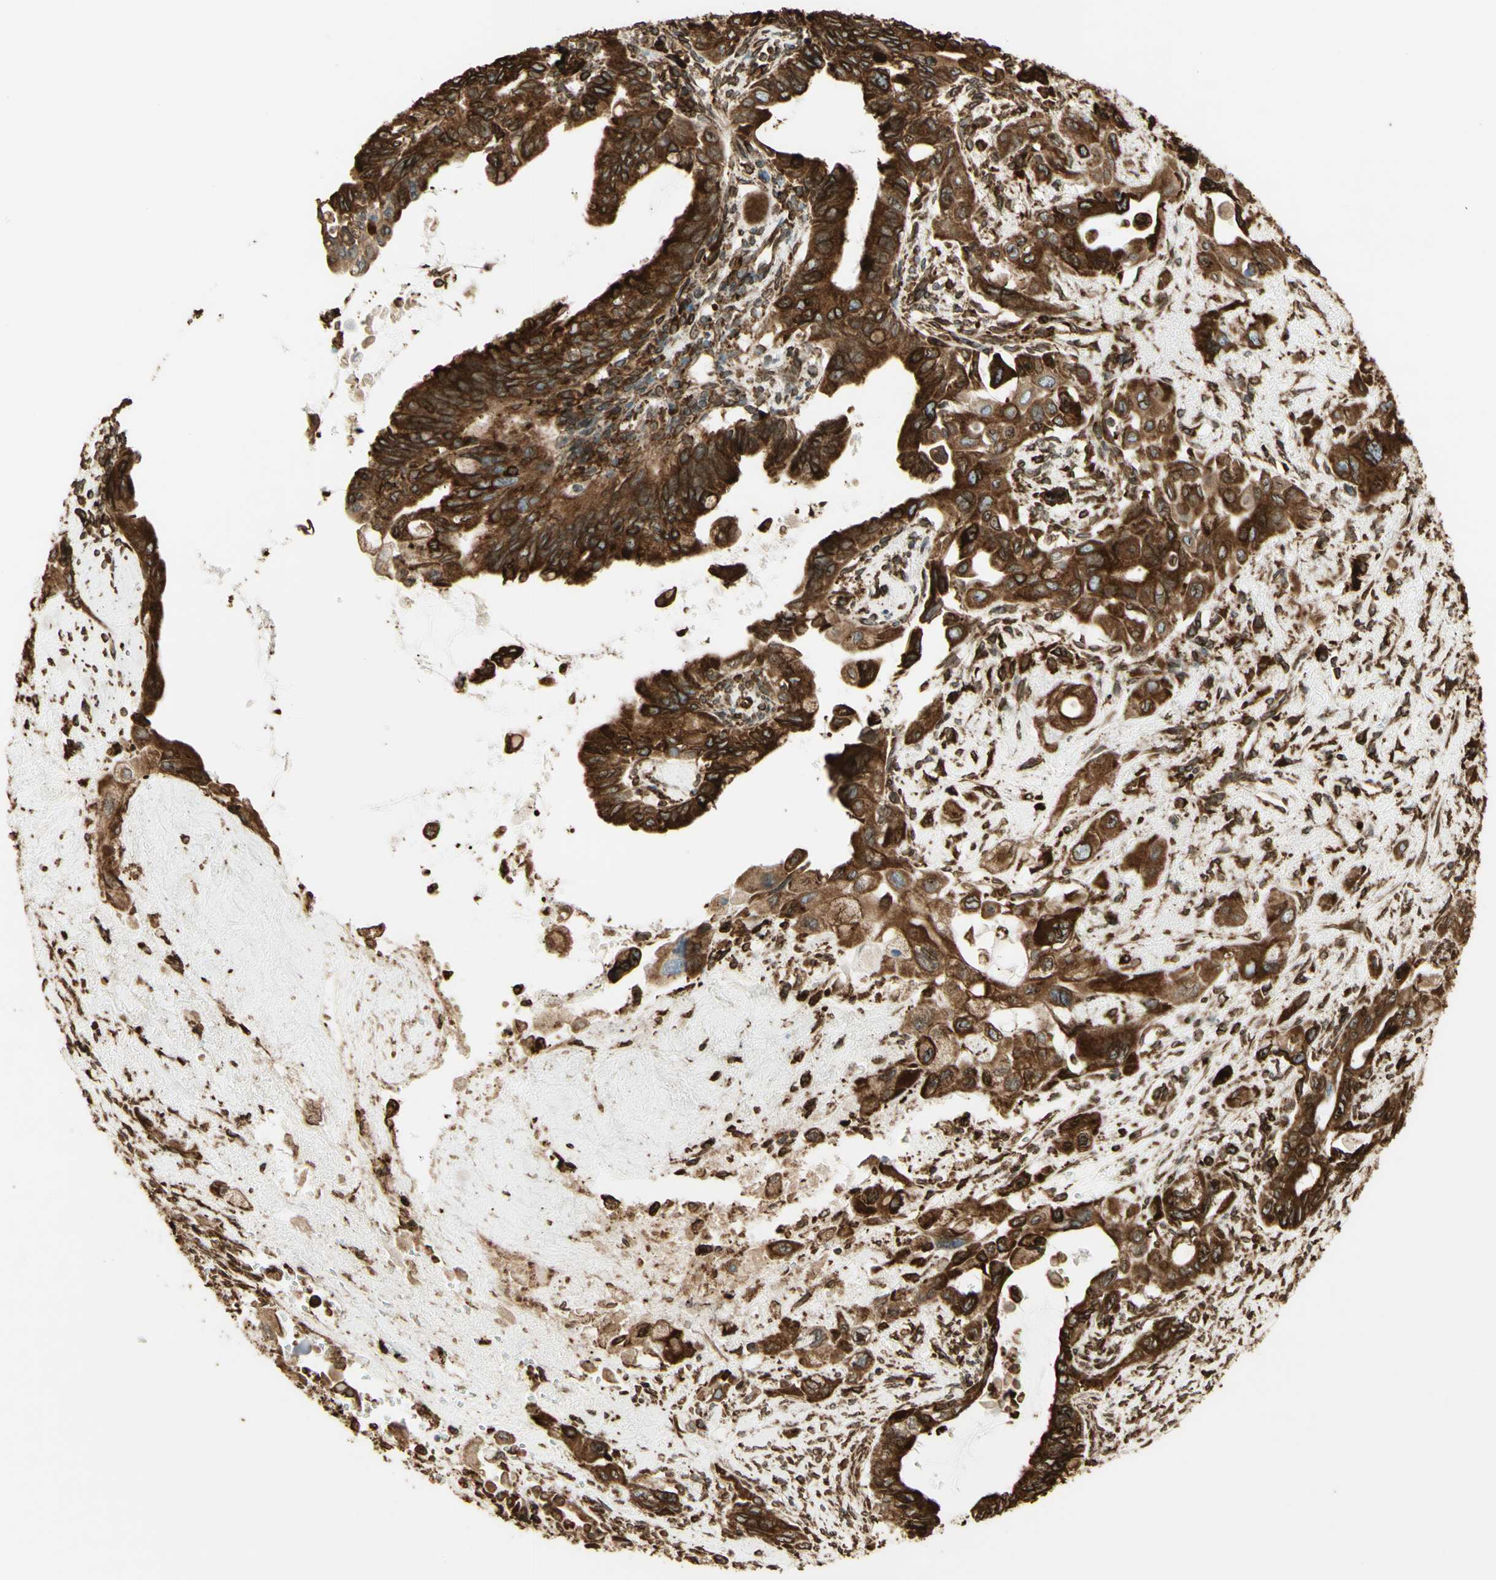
{"staining": {"intensity": "strong", "quantity": ">75%", "location": "cytoplasmic/membranous"}, "tissue": "pancreatic cancer", "cell_type": "Tumor cells", "image_type": "cancer", "snomed": [{"axis": "morphology", "description": "Adenocarcinoma, NOS"}, {"axis": "topography", "description": "Pancreas"}], "caption": "Adenocarcinoma (pancreatic) stained for a protein shows strong cytoplasmic/membranous positivity in tumor cells.", "gene": "CANX", "patient": {"sex": "male", "age": 73}}